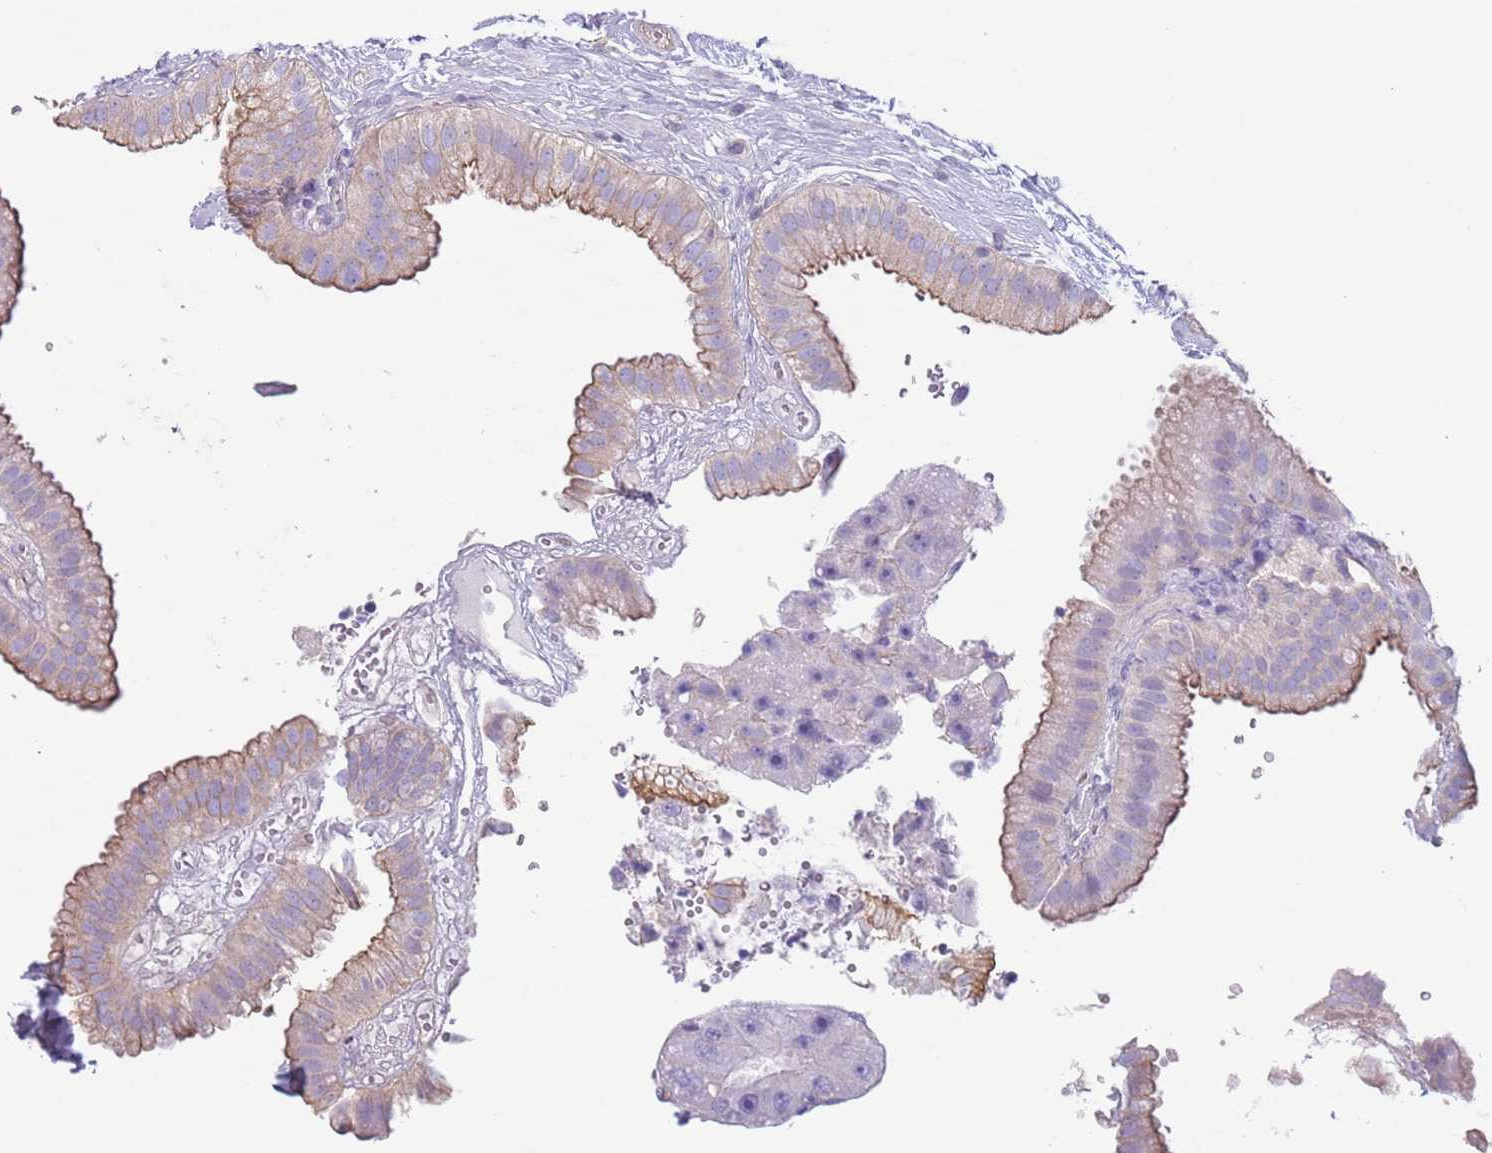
{"staining": {"intensity": "moderate", "quantity": ">75%", "location": "cytoplasmic/membranous"}, "tissue": "gallbladder", "cell_type": "Glandular cells", "image_type": "normal", "snomed": [{"axis": "morphology", "description": "Normal tissue, NOS"}, {"axis": "topography", "description": "Gallbladder"}], "caption": "Protein analysis of unremarkable gallbladder demonstrates moderate cytoplasmic/membranous positivity in about >75% of glandular cells.", "gene": "RBP3", "patient": {"sex": "female", "age": 61}}